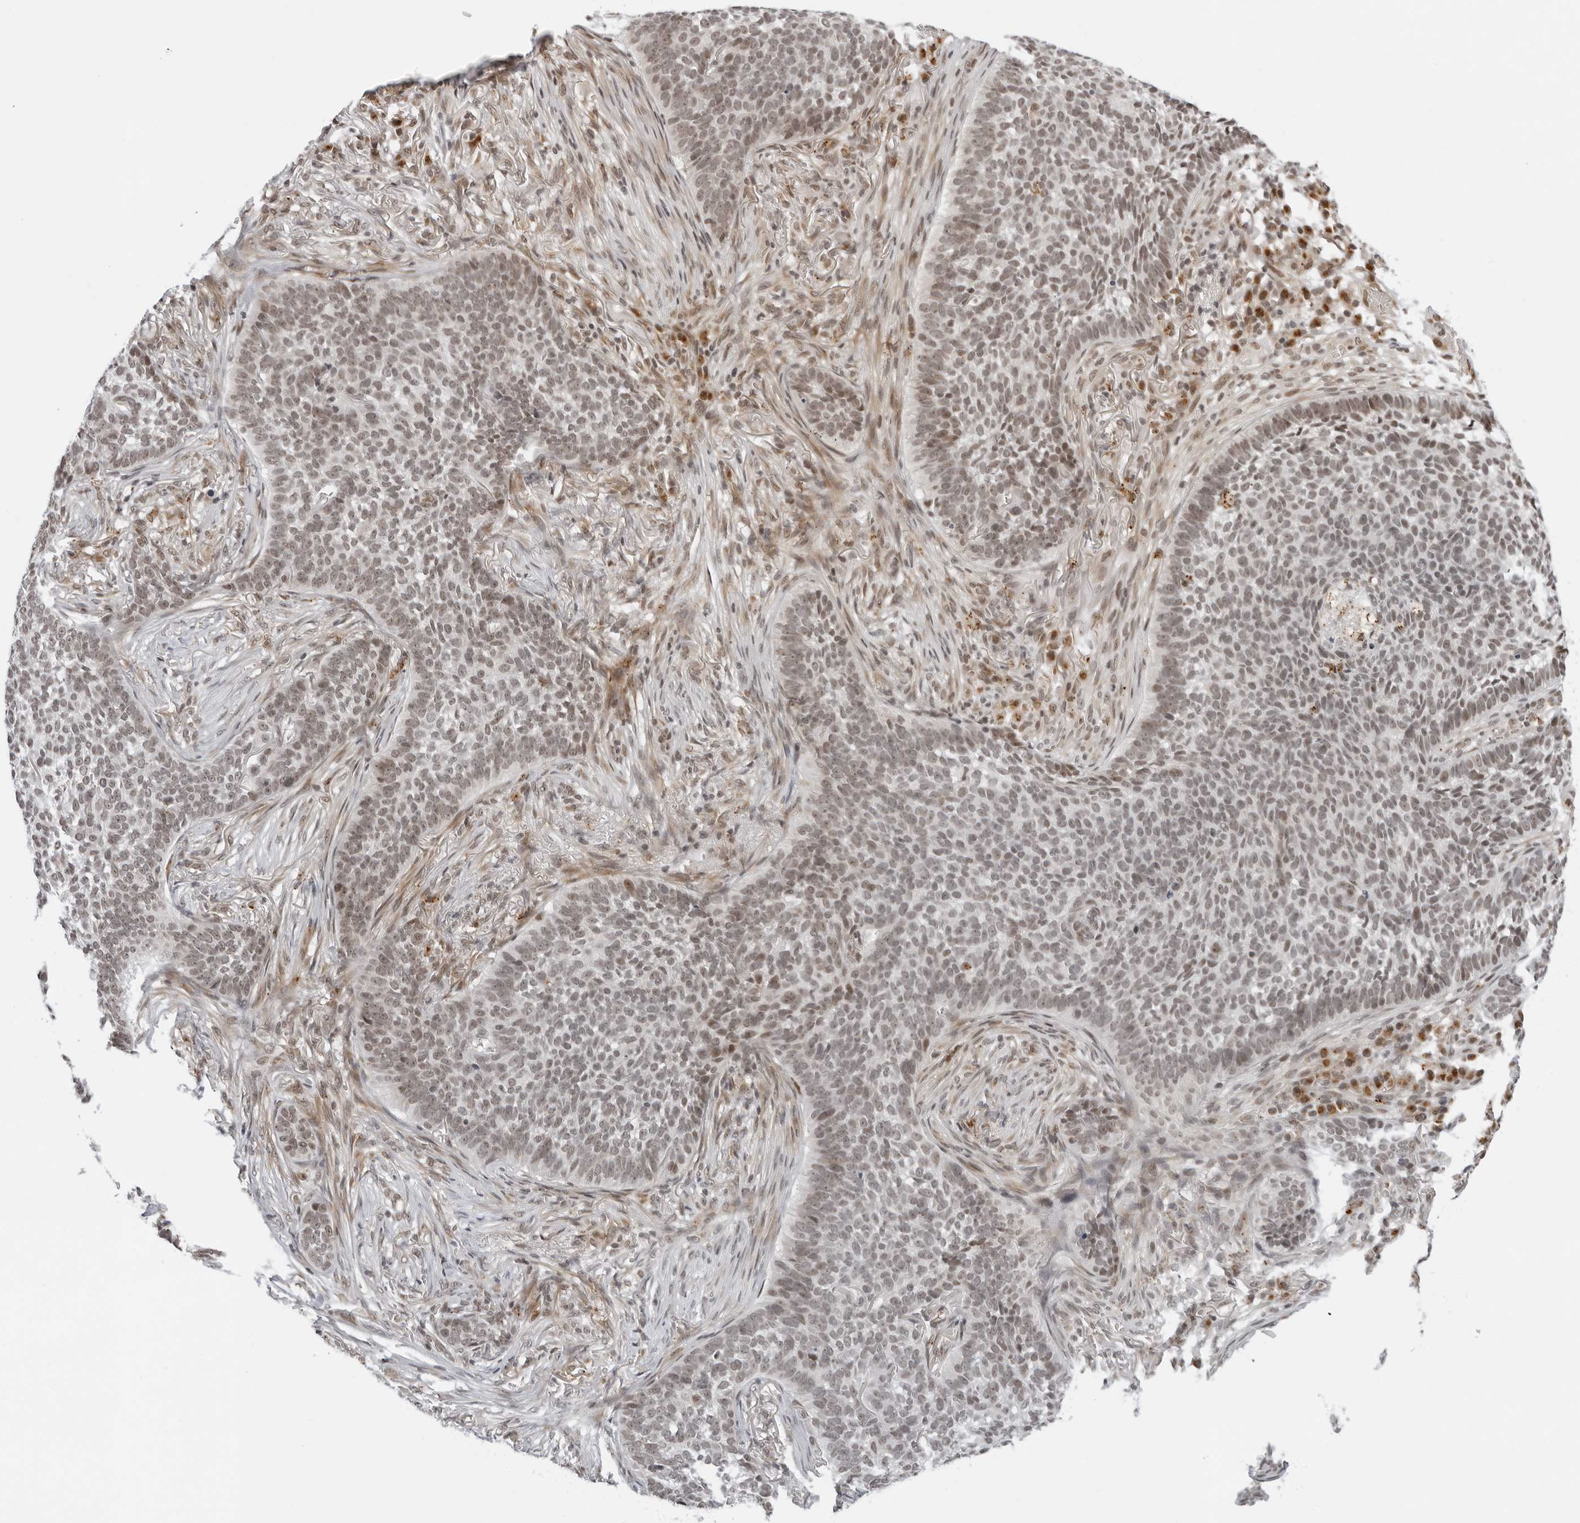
{"staining": {"intensity": "weak", "quantity": "25%-75%", "location": "nuclear"}, "tissue": "skin cancer", "cell_type": "Tumor cells", "image_type": "cancer", "snomed": [{"axis": "morphology", "description": "Basal cell carcinoma"}, {"axis": "topography", "description": "Skin"}], "caption": "Tumor cells show weak nuclear expression in about 25%-75% of cells in skin cancer (basal cell carcinoma). (DAB (3,3'-diaminobenzidine) IHC, brown staining for protein, blue staining for nuclei).", "gene": "TOX4", "patient": {"sex": "male", "age": 85}}